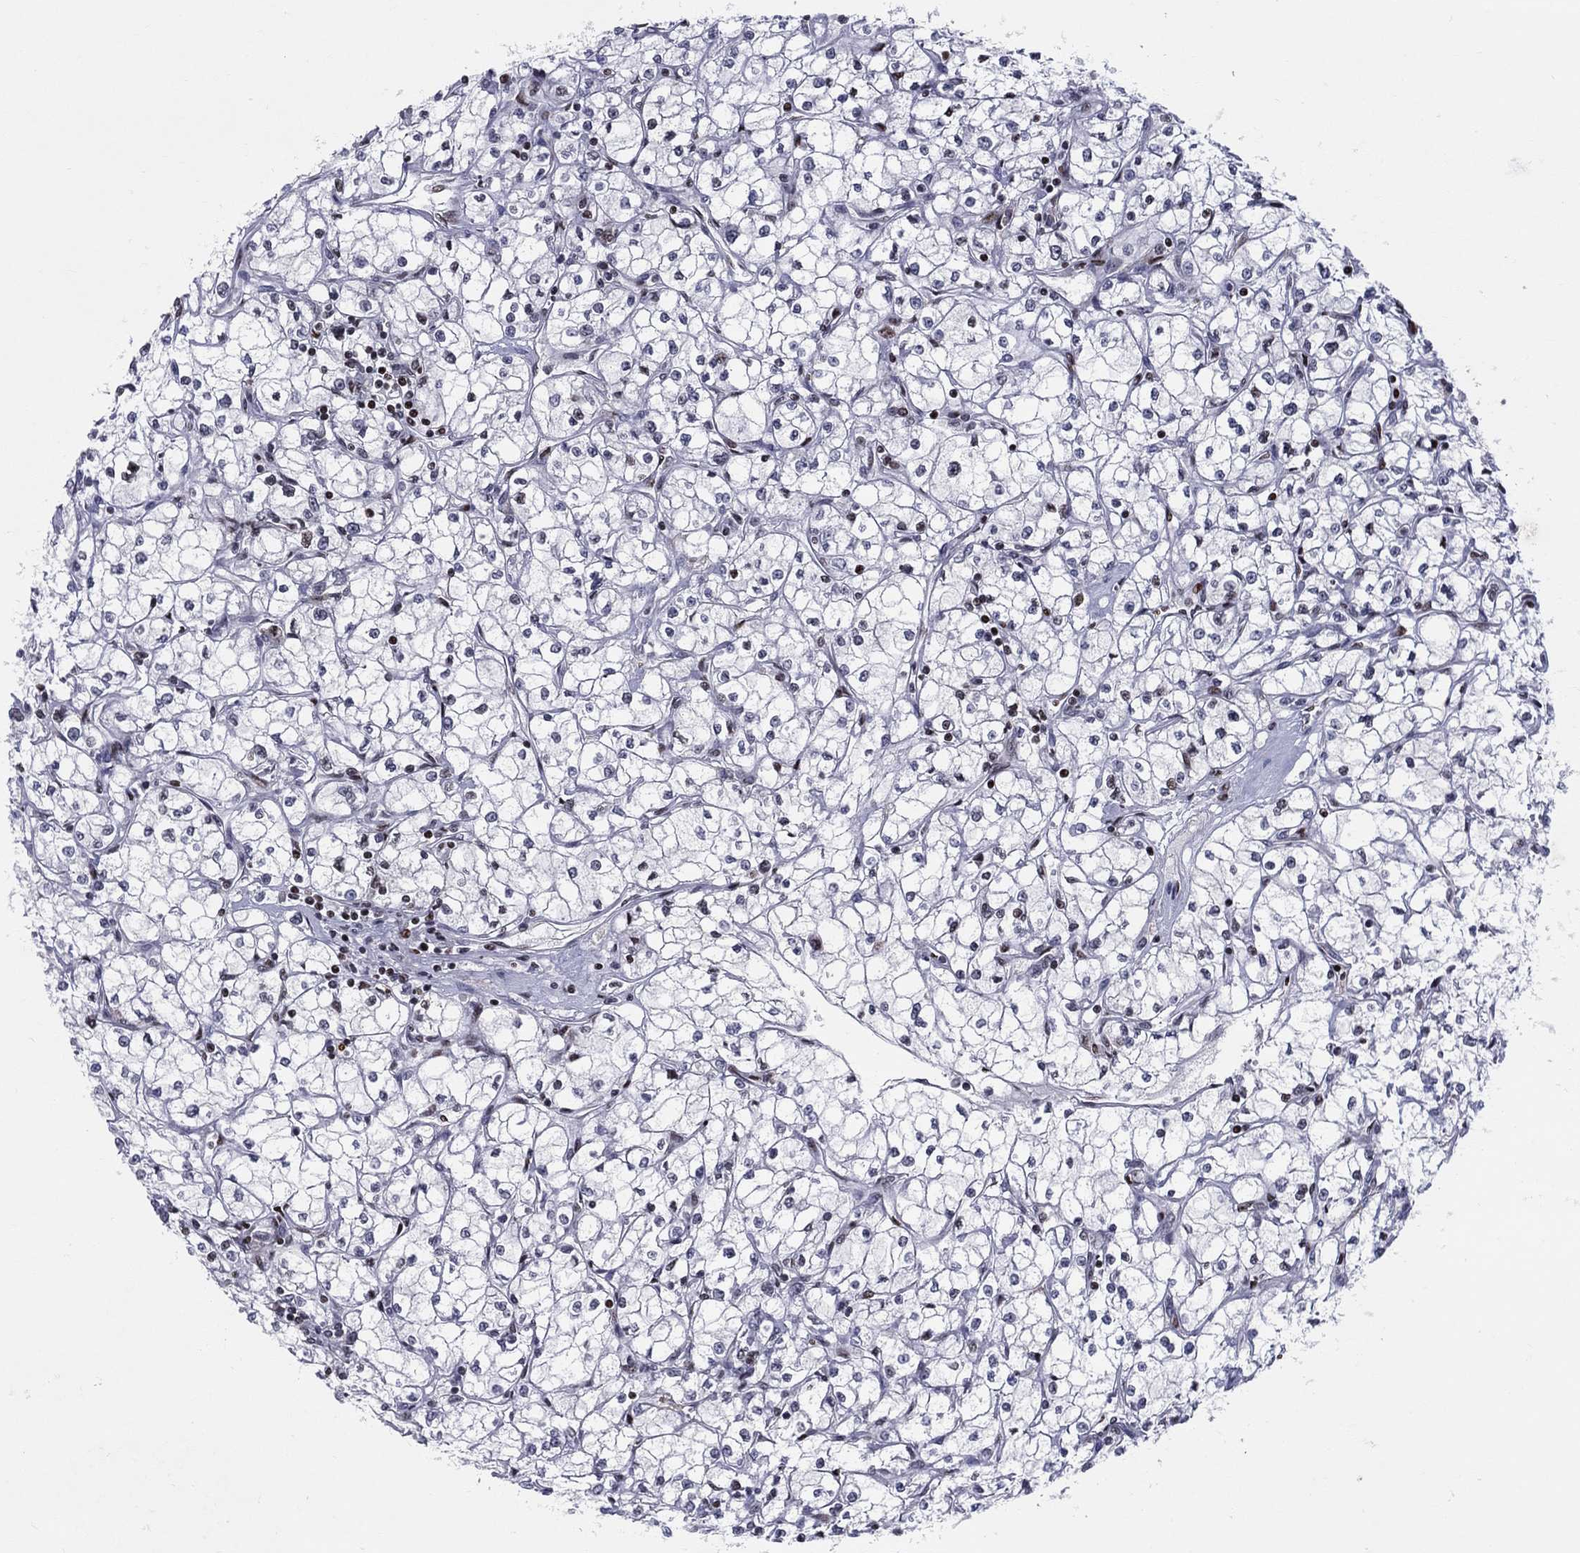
{"staining": {"intensity": "negative", "quantity": "none", "location": "none"}, "tissue": "renal cancer", "cell_type": "Tumor cells", "image_type": "cancer", "snomed": [{"axis": "morphology", "description": "Adenocarcinoma, NOS"}, {"axis": "topography", "description": "Kidney"}], "caption": "A histopathology image of human renal adenocarcinoma is negative for staining in tumor cells.", "gene": "ZNHIT3", "patient": {"sex": "male", "age": 67}}